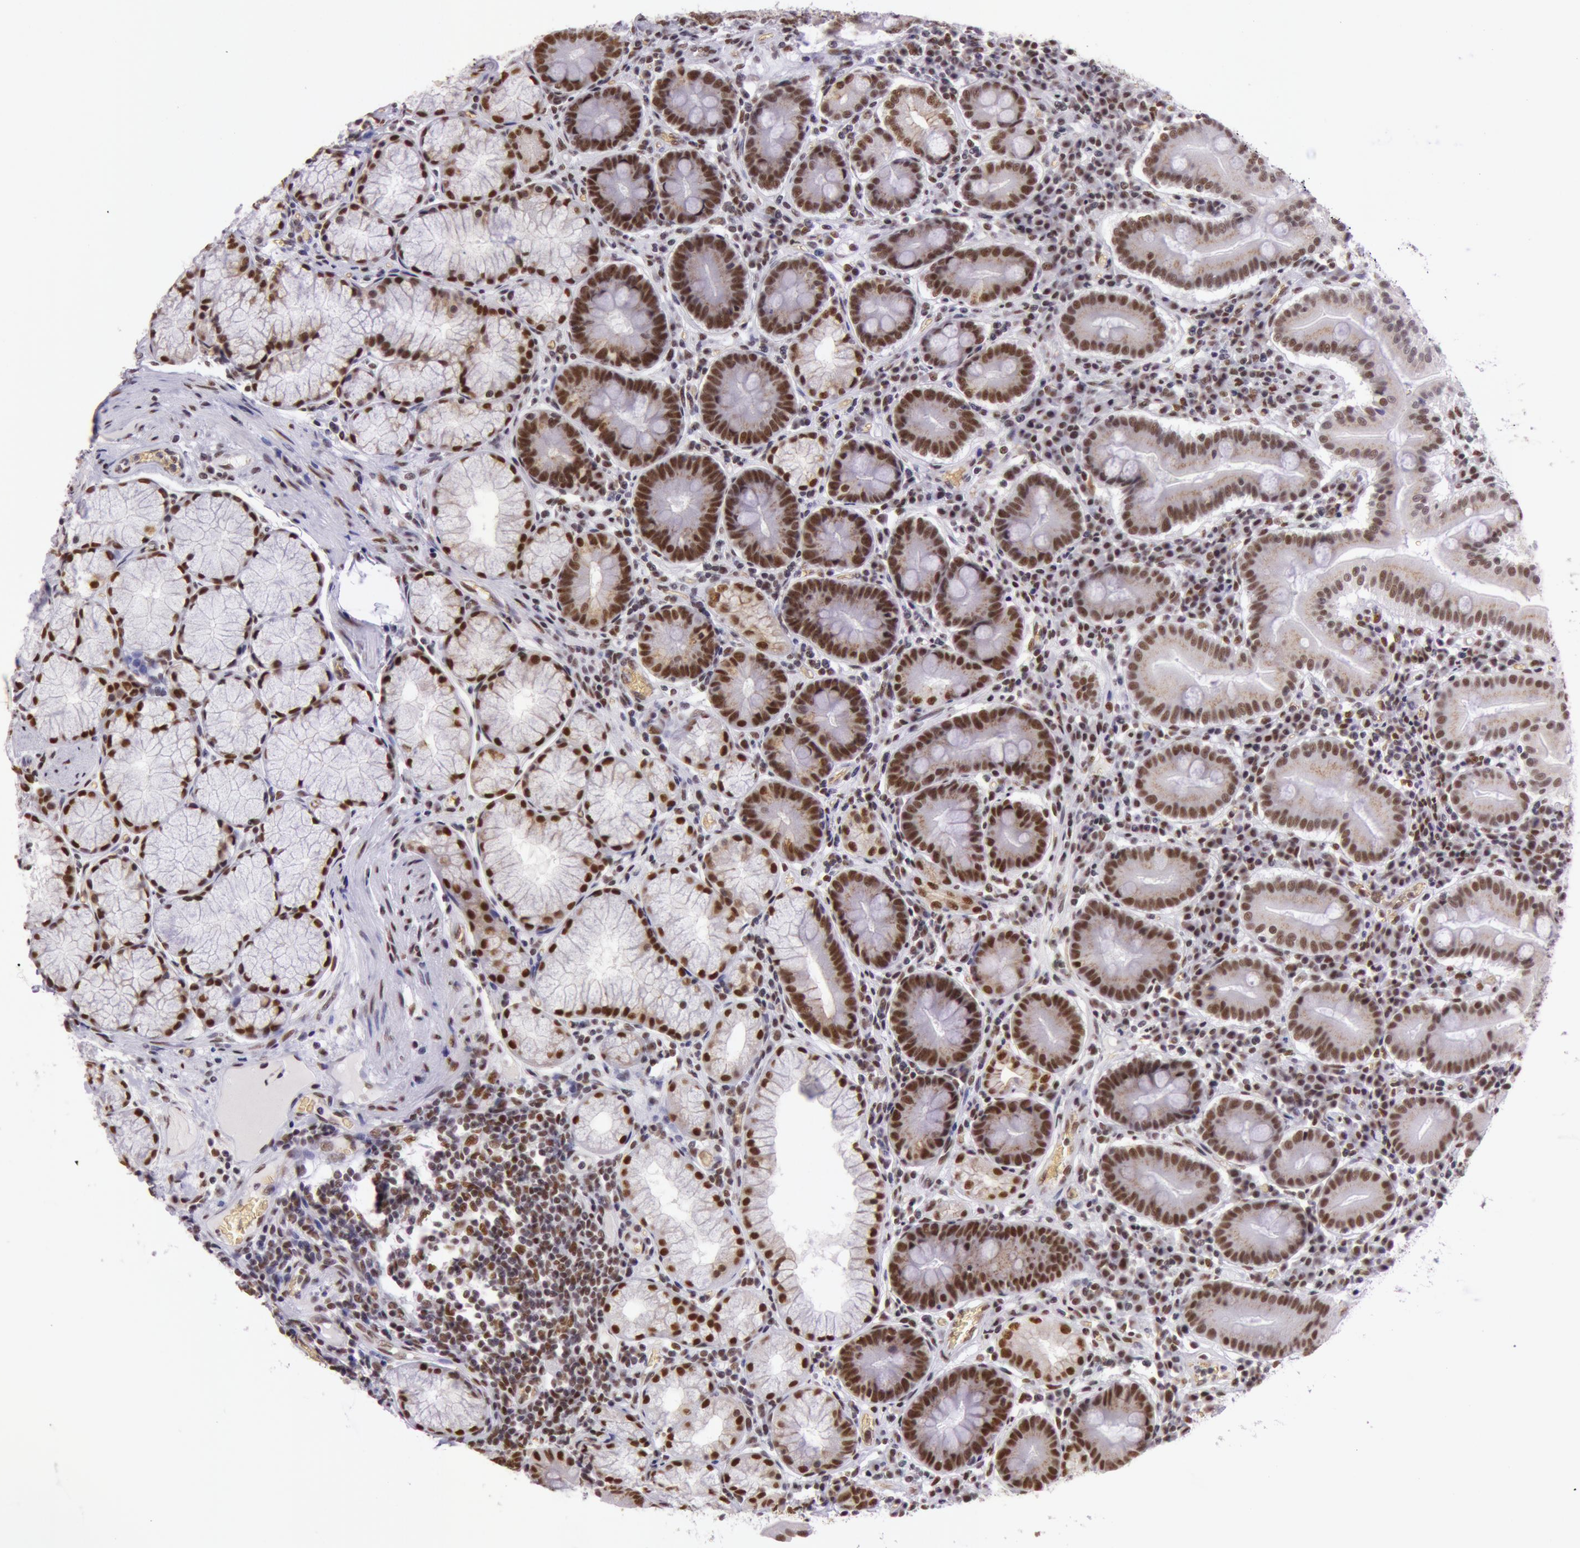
{"staining": {"intensity": "strong", "quantity": ">75%", "location": "nuclear"}, "tissue": "duodenum", "cell_type": "Glandular cells", "image_type": "normal", "snomed": [{"axis": "morphology", "description": "Normal tissue, NOS"}, {"axis": "topography", "description": "Duodenum"}], "caption": "This histopathology image demonstrates IHC staining of unremarkable duodenum, with high strong nuclear staining in about >75% of glandular cells.", "gene": "NBN", "patient": {"sex": "male", "age": 50}}